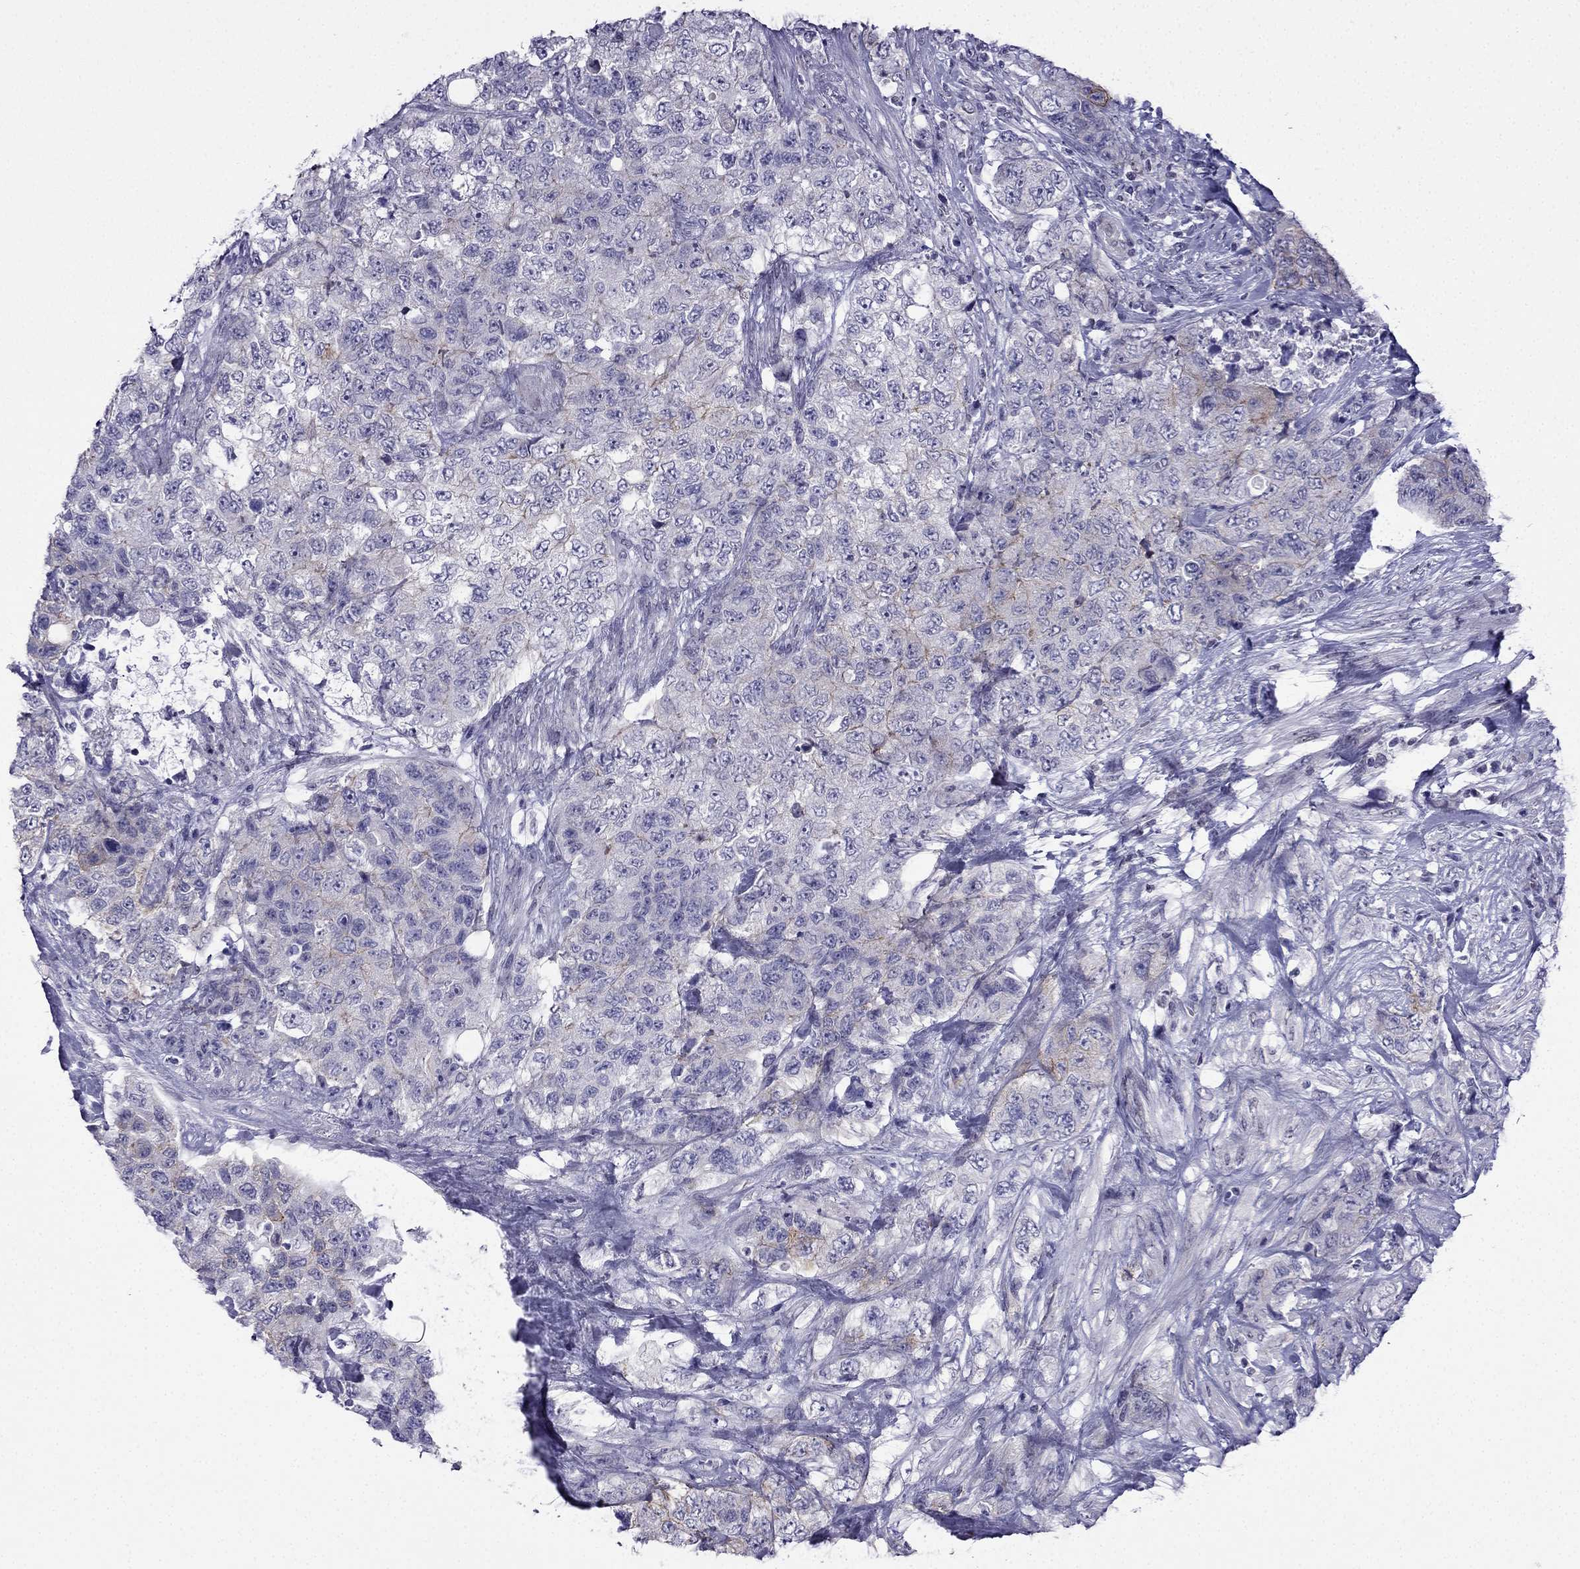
{"staining": {"intensity": "weak", "quantity": "<25%", "location": "cytoplasmic/membranous"}, "tissue": "urothelial cancer", "cell_type": "Tumor cells", "image_type": "cancer", "snomed": [{"axis": "morphology", "description": "Urothelial carcinoma, High grade"}, {"axis": "topography", "description": "Urinary bladder"}], "caption": "Immunohistochemistry photomicrograph of high-grade urothelial carcinoma stained for a protein (brown), which demonstrates no expression in tumor cells.", "gene": "POM121L12", "patient": {"sex": "female", "age": 78}}